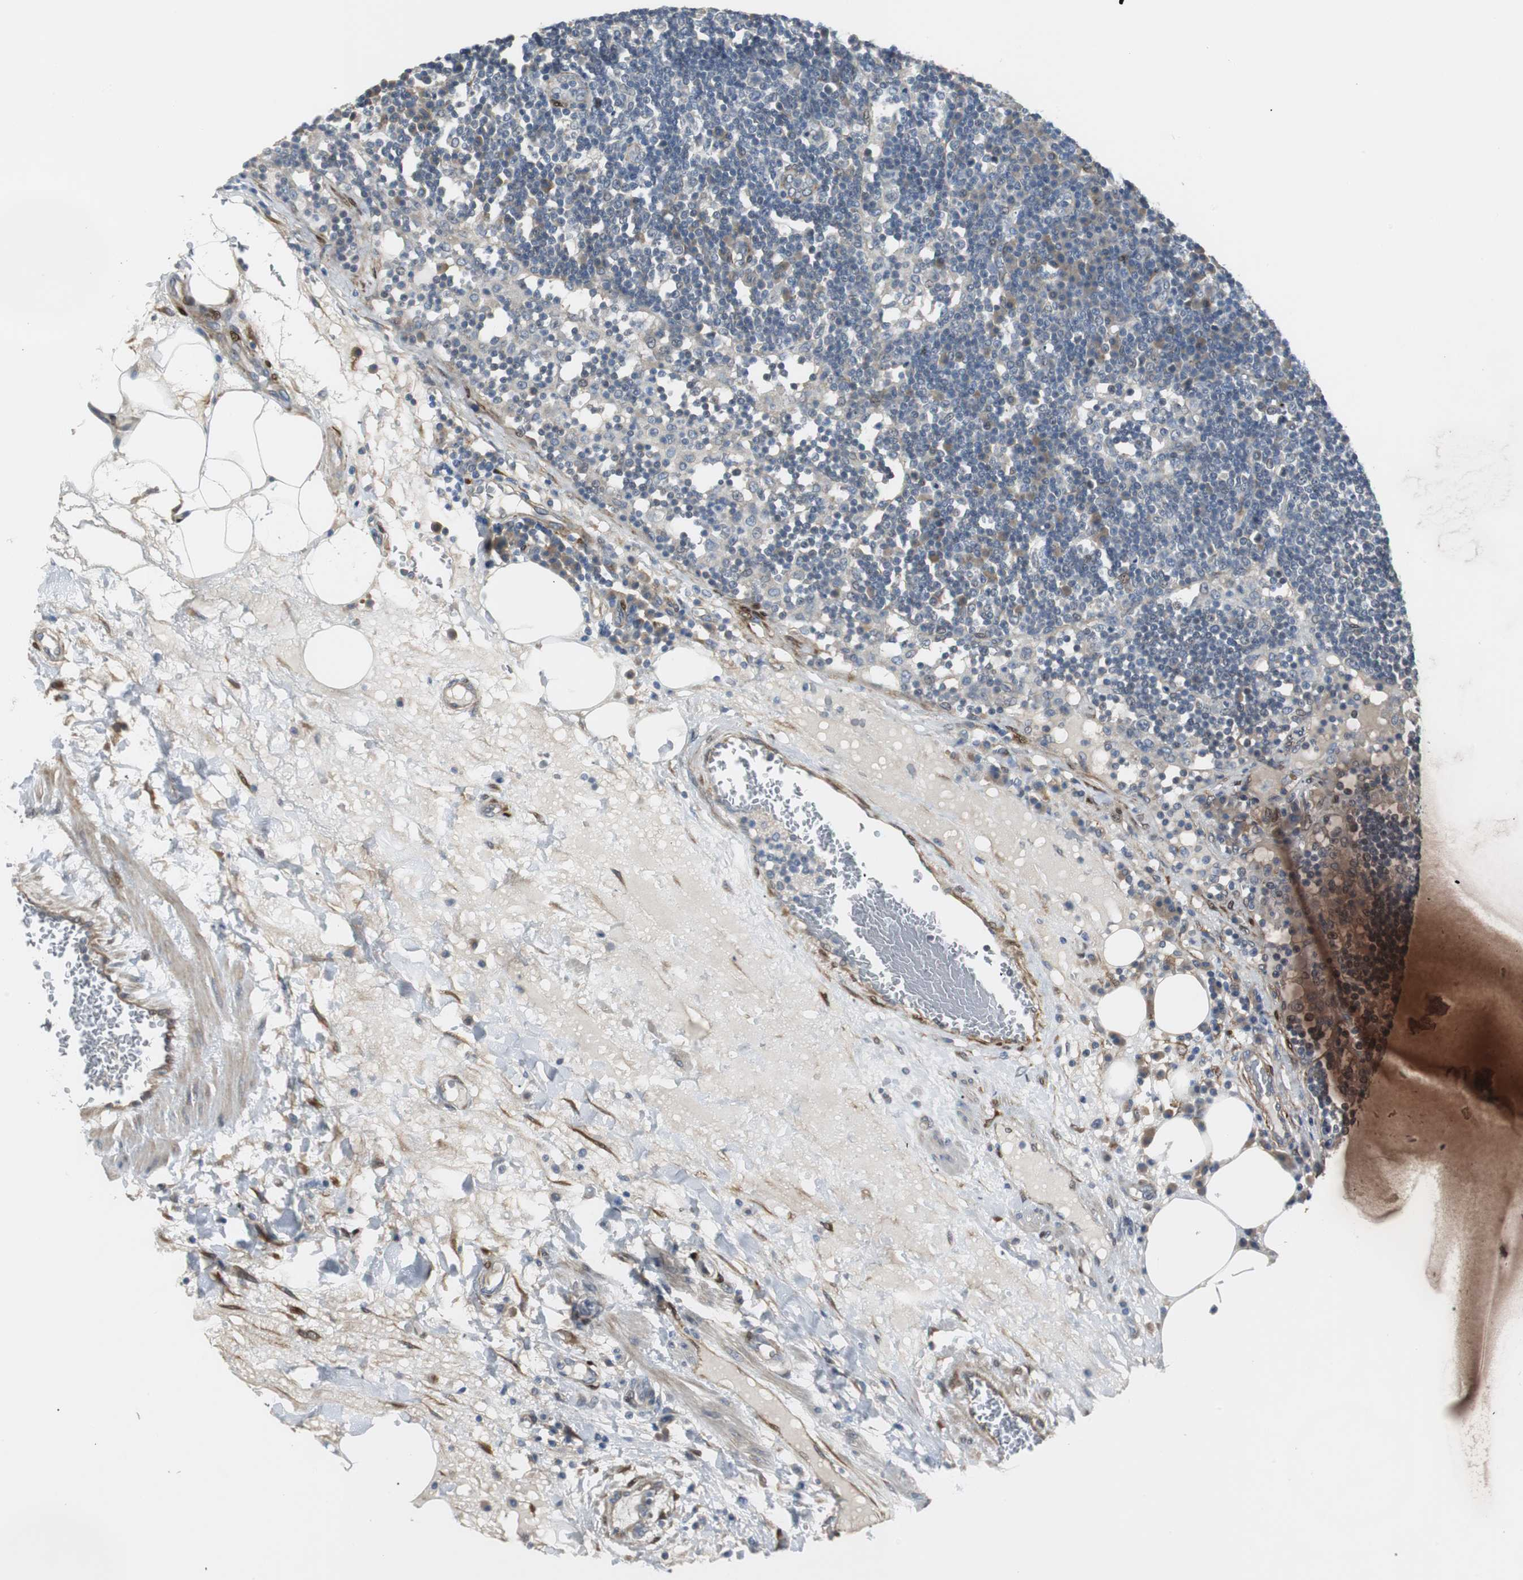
{"staining": {"intensity": "negative", "quantity": "none", "location": "none"}, "tissue": "lymph node", "cell_type": "Germinal center cells", "image_type": "normal", "snomed": [{"axis": "morphology", "description": "Normal tissue, NOS"}, {"axis": "morphology", "description": "Squamous cell carcinoma, metastatic, NOS"}, {"axis": "topography", "description": "Lymph node"}], "caption": "An immunohistochemistry (IHC) micrograph of normal lymph node is shown. There is no staining in germinal center cells of lymph node. The staining was performed using DAB (3,3'-diaminobenzidine) to visualize the protein expression in brown, while the nuclei were stained in blue with hematoxylin (Magnification: 20x).", "gene": "FHL2", "patient": {"sex": "female", "age": 53}}